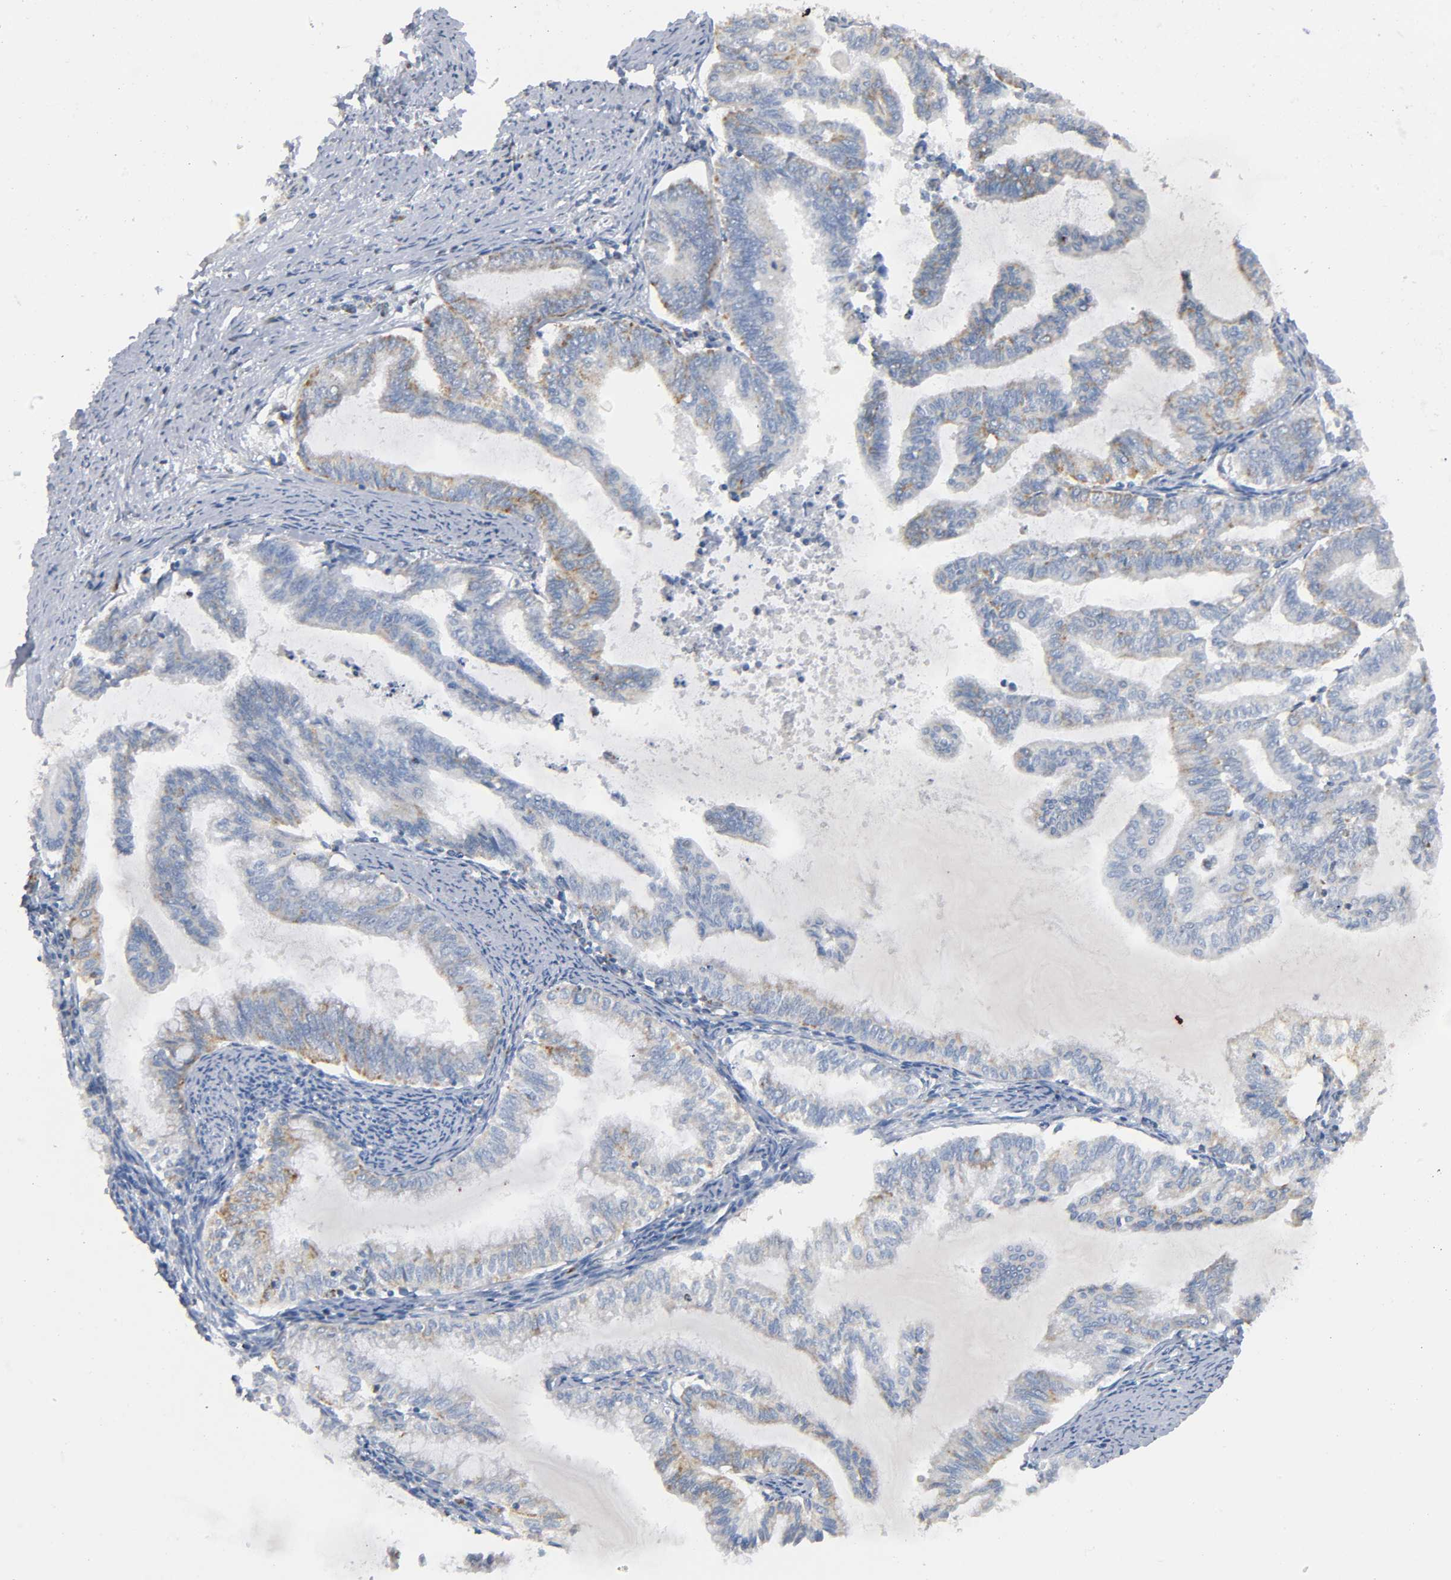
{"staining": {"intensity": "weak", "quantity": "25%-75%", "location": "cytoplasmic/membranous"}, "tissue": "endometrial cancer", "cell_type": "Tumor cells", "image_type": "cancer", "snomed": [{"axis": "morphology", "description": "Adenocarcinoma, NOS"}, {"axis": "topography", "description": "Endometrium"}], "caption": "Endometrial cancer stained with a protein marker reveals weak staining in tumor cells.", "gene": "BAK1", "patient": {"sex": "female", "age": 79}}